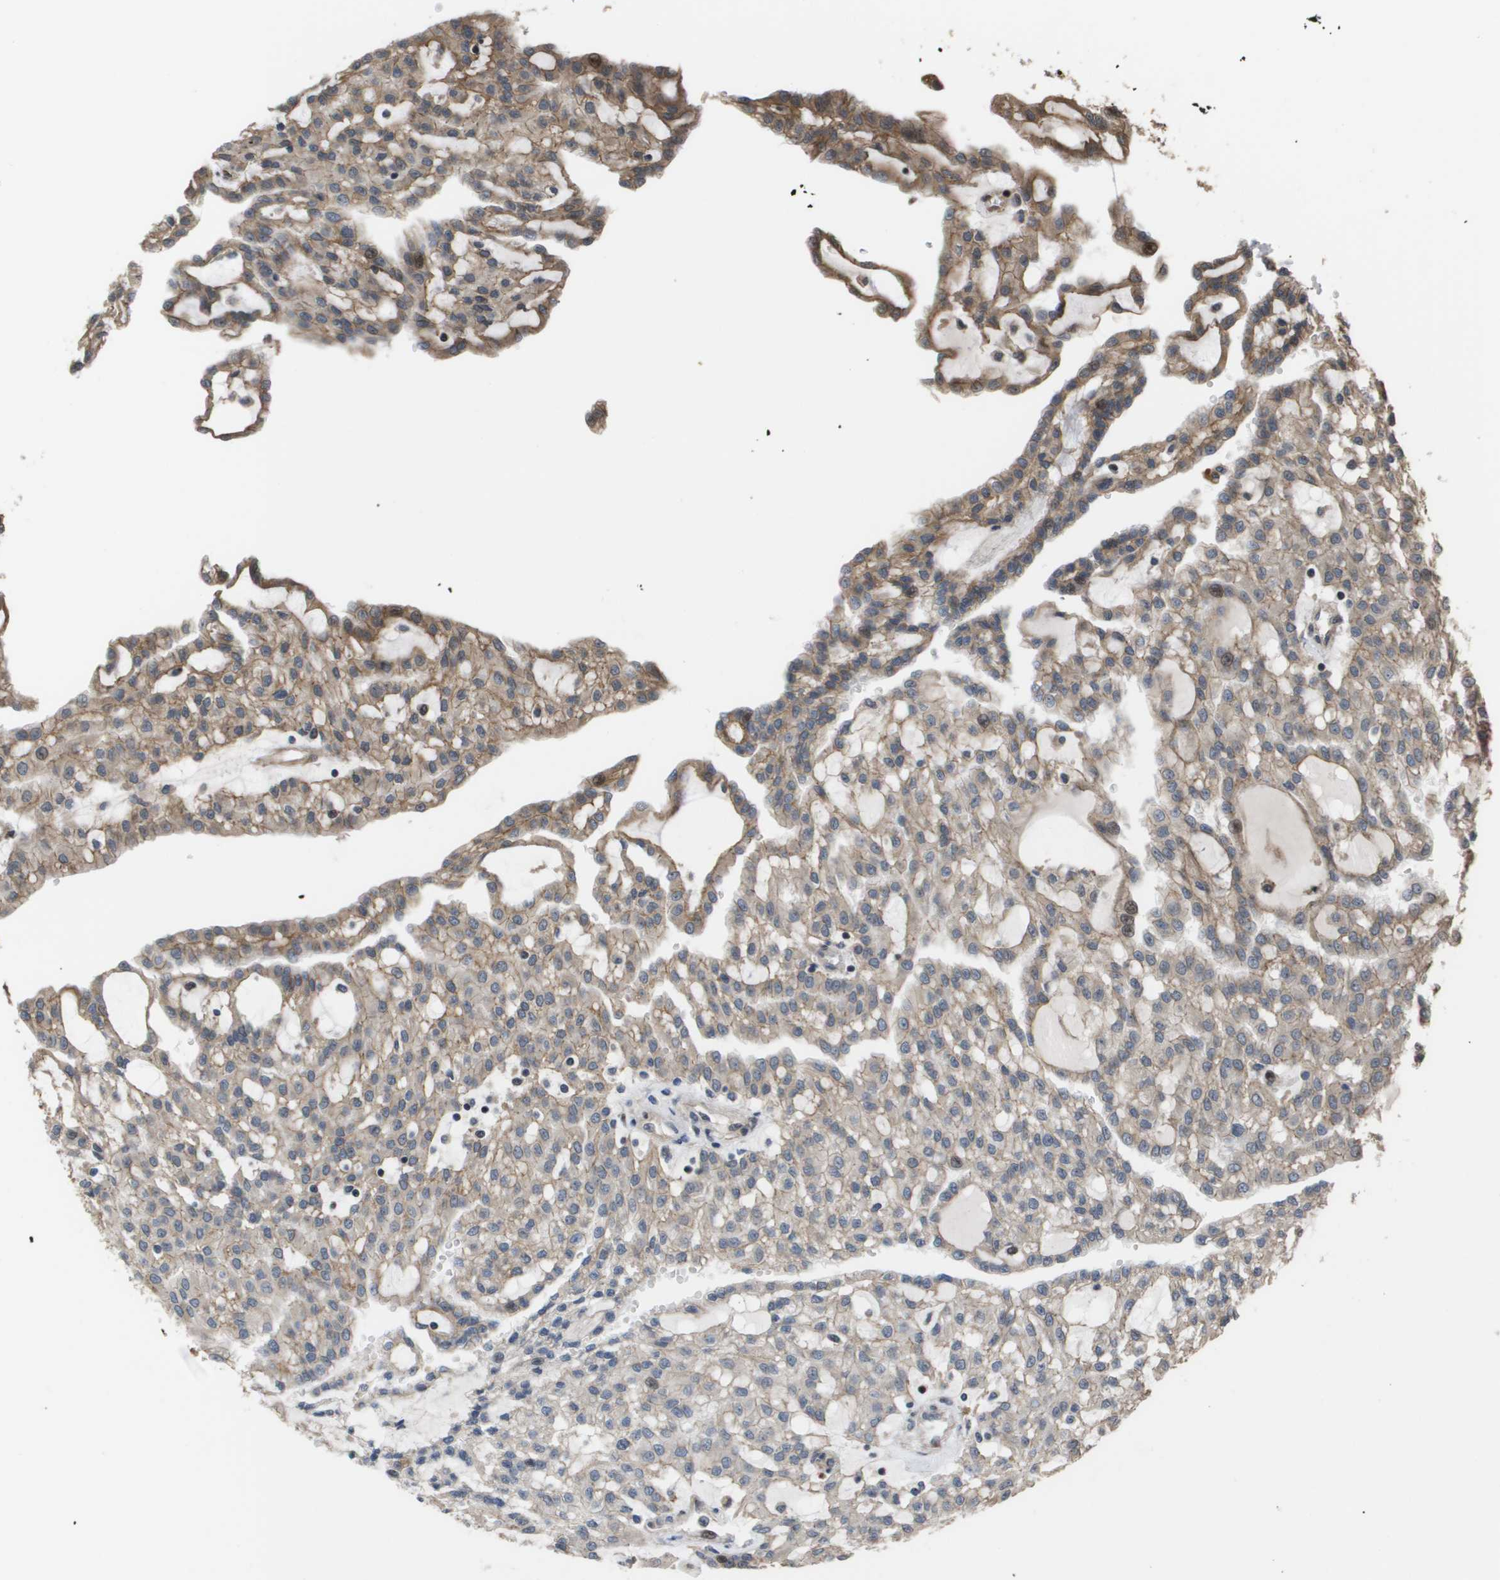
{"staining": {"intensity": "moderate", "quantity": "25%-75%", "location": "cytoplasmic/membranous"}, "tissue": "renal cancer", "cell_type": "Tumor cells", "image_type": "cancer", "snomed": [{"axis": "morphology", "description": "Adenocarcinoma, NOS"}, {"axis": "topography", "description": "Kidney"}], "caption": "Adenocarcinoma (renal) stained with a protein marker exhibits moderate staining in tumor cells.", "gene": "AXIN2", "patient": {"sex": "male", "age": 63}}